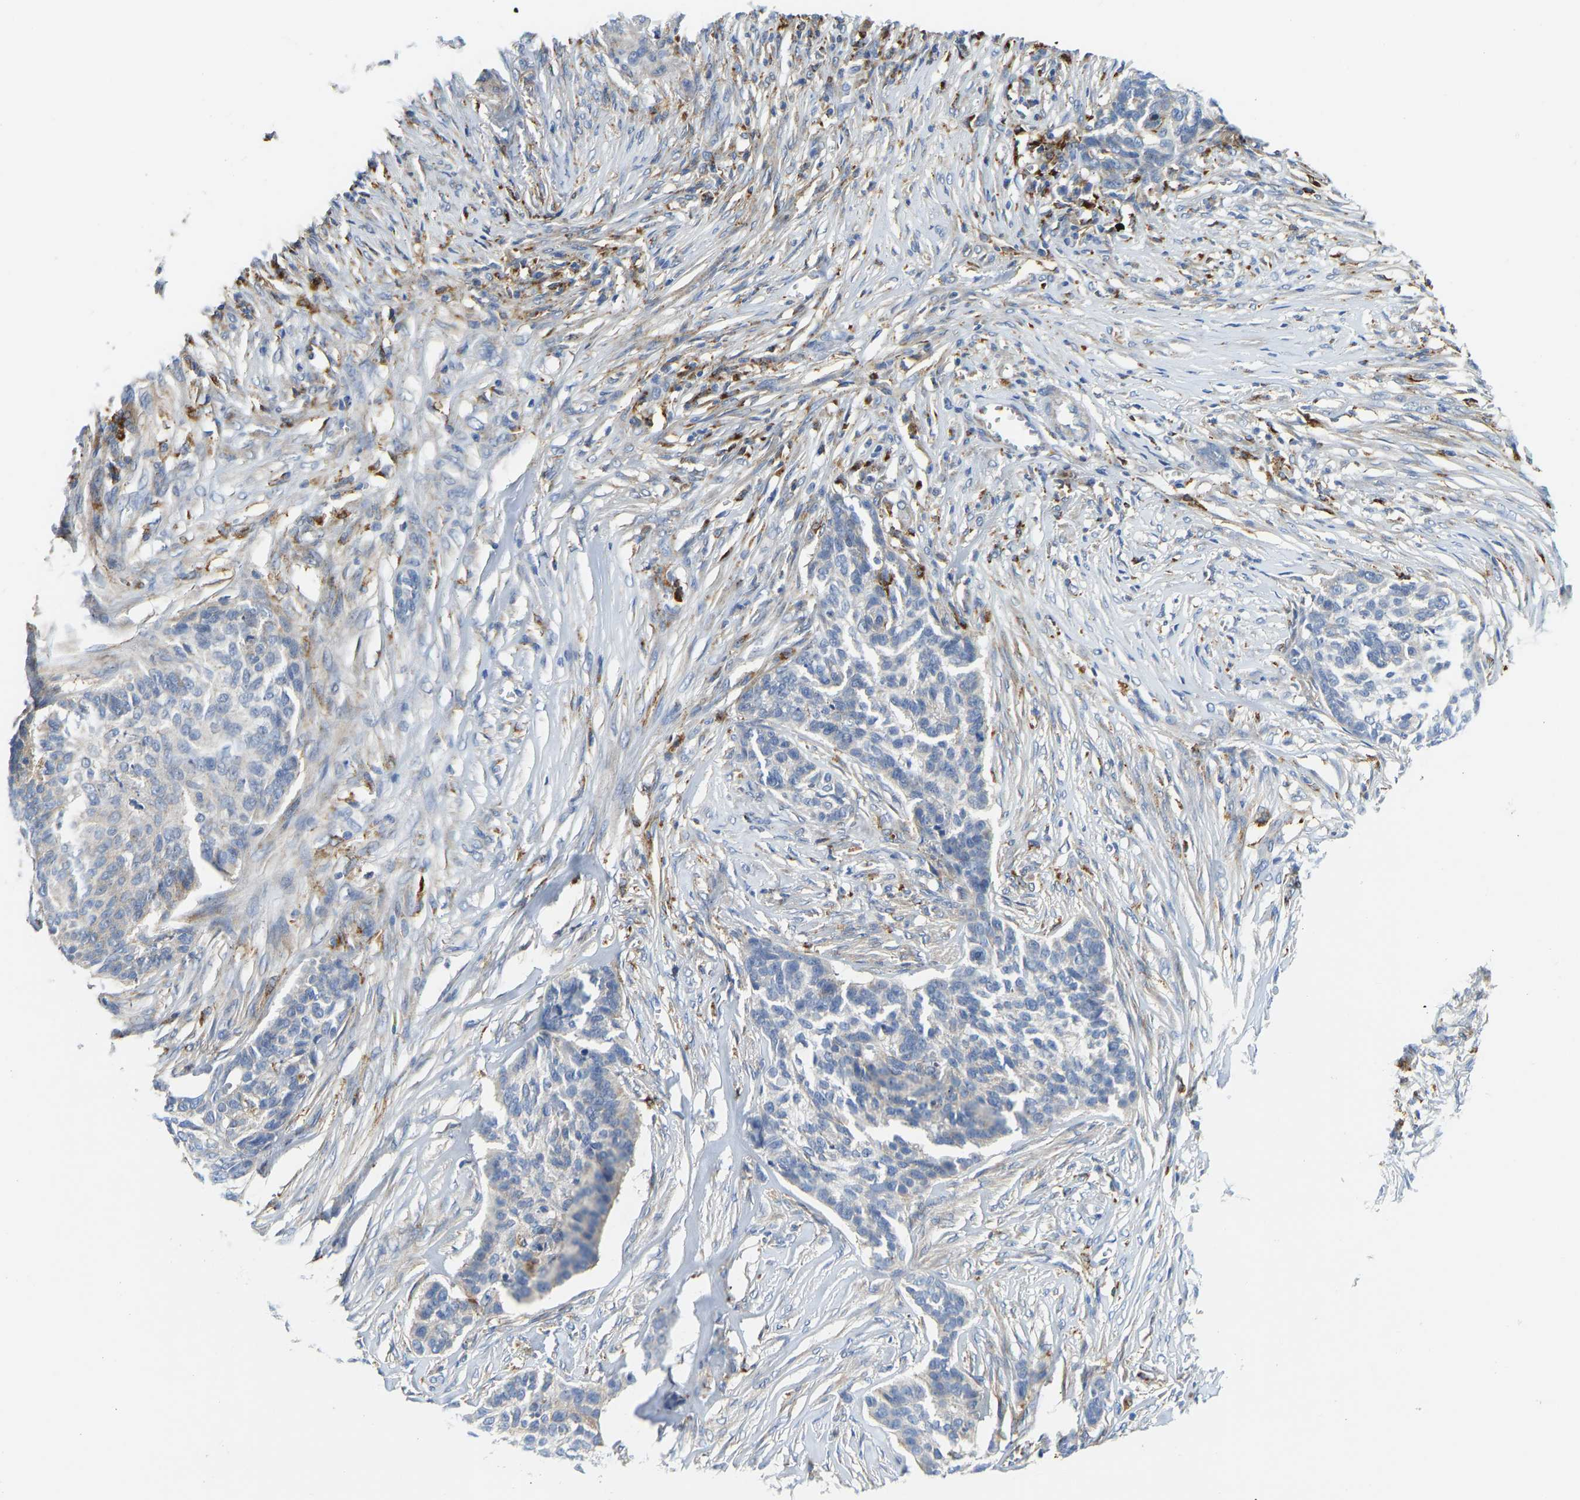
{"staining": {"intensity": "negative", "quantity": "none", "location": "none"}, "tissue": "skin cancer", "cell_type": "Tumor cells", "image_type": "cancer", "snomed": [{"axis": "morphology", "description": "Basal cell carcinoma"}, {"axis": "topography", "description": "Skin"}], "caption": "This is an IHC image of human skin basal cell carcinoma. There is no staining in tumor cells.", "gene": "ATP6V1E1", "patient": {"sex": "male", "age": 85}}